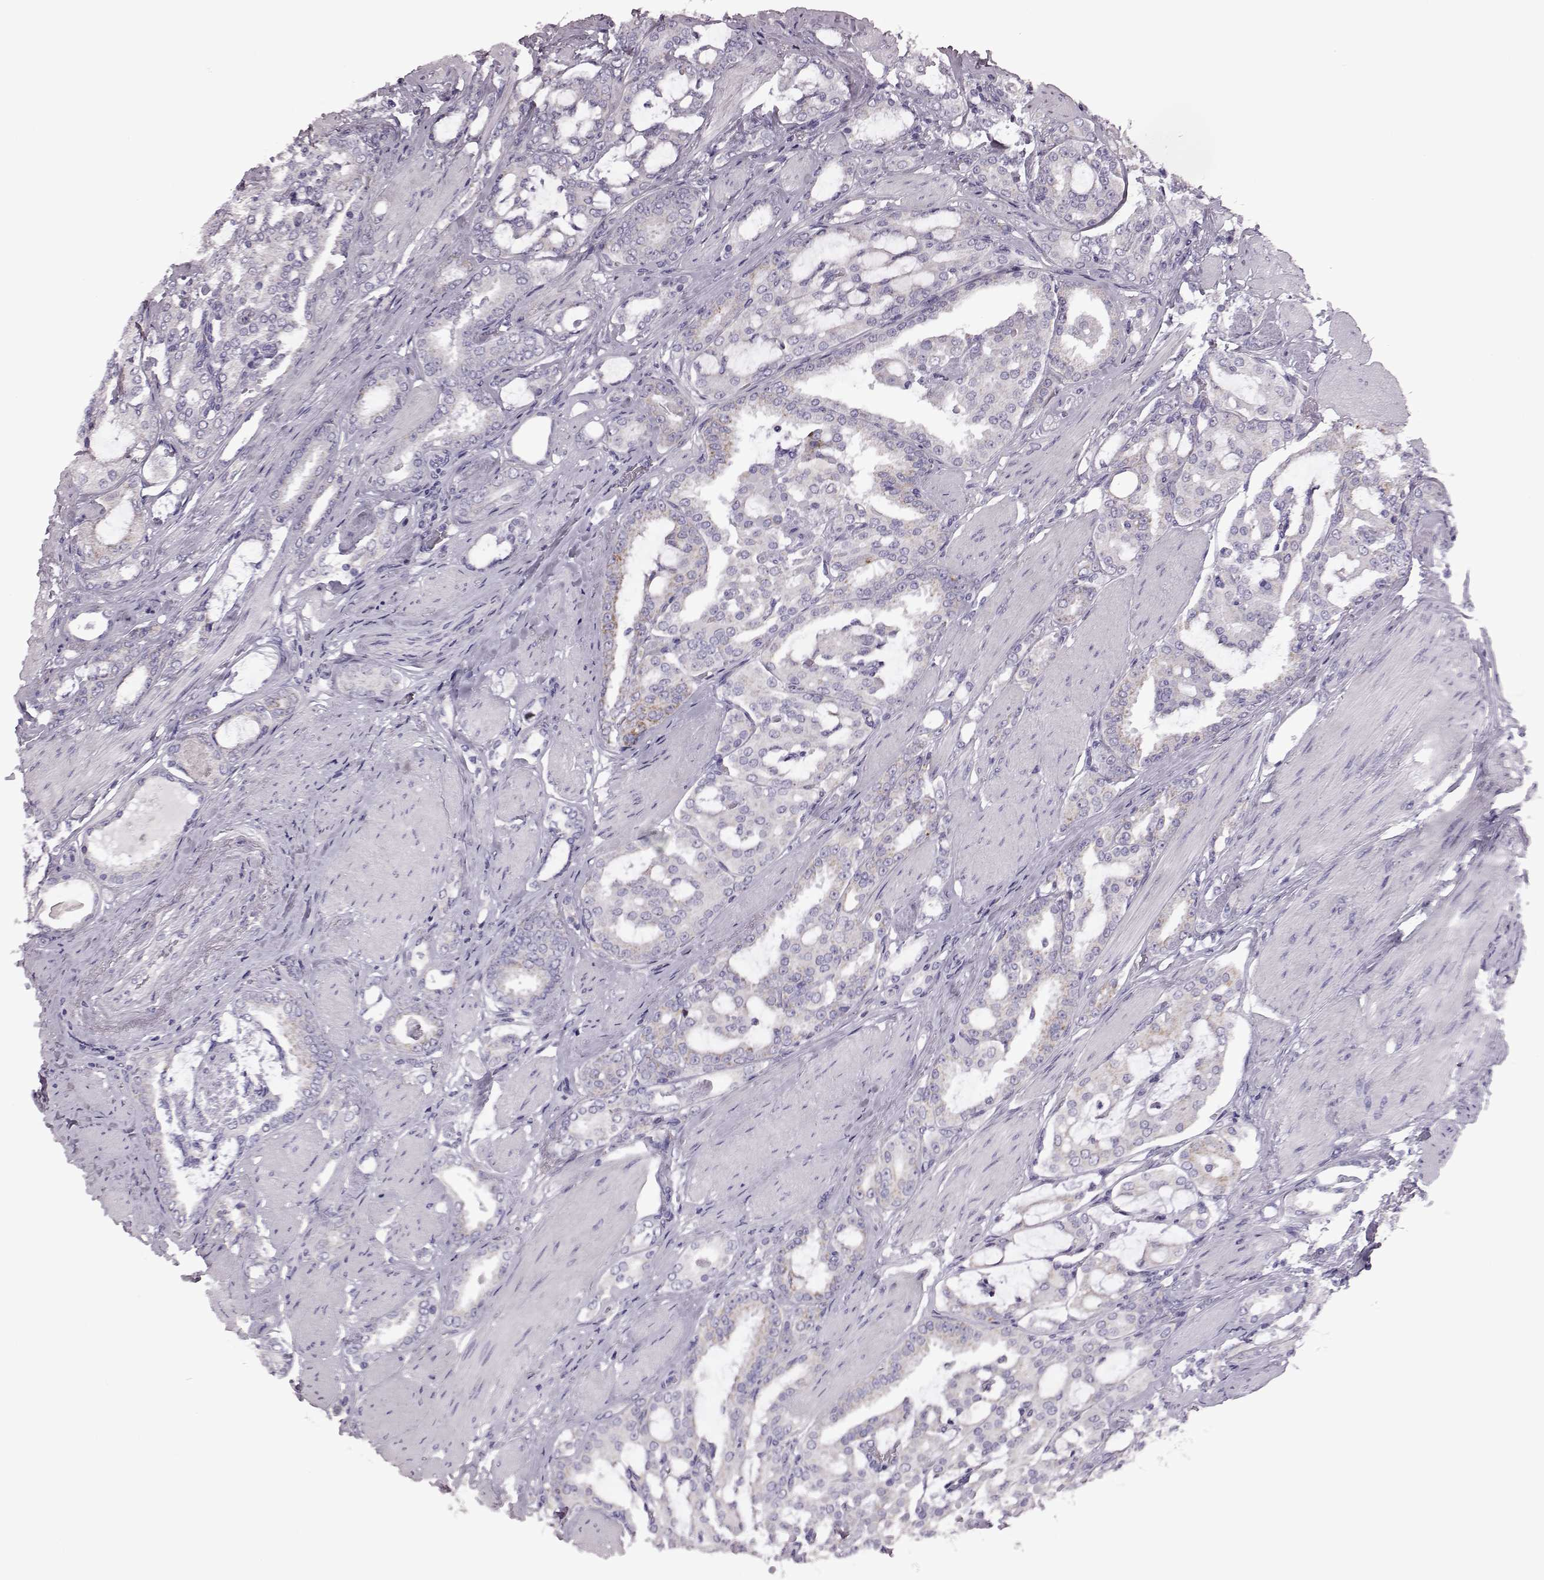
{"staining": {"intensity": "moderate", "quantity": "<25%", "location": "cytoplasmic/membranous"}, "tissue": "prostate cancer", "cell_type": "Tumor cells", "image_type": "cancer", "snomed": [{"axis": "morphology", "description": "Adenocarcinoma, High grade"}, {"axis": "topography", "description": "Prostate"}], "caption": "Immunohistochemistry of human prostate cancer demonstrates low levels of moderate cytoplasmic/membranous expression in about <25% of tumor cells. The staining was performed using DAB (3,3'-diaminobenzidine), with brown indicating positive protein expression. Nuclei are stained blue with hematoxylin.", "gene": "RIMS2", "patient": {"sex": "male", "age": 63}}